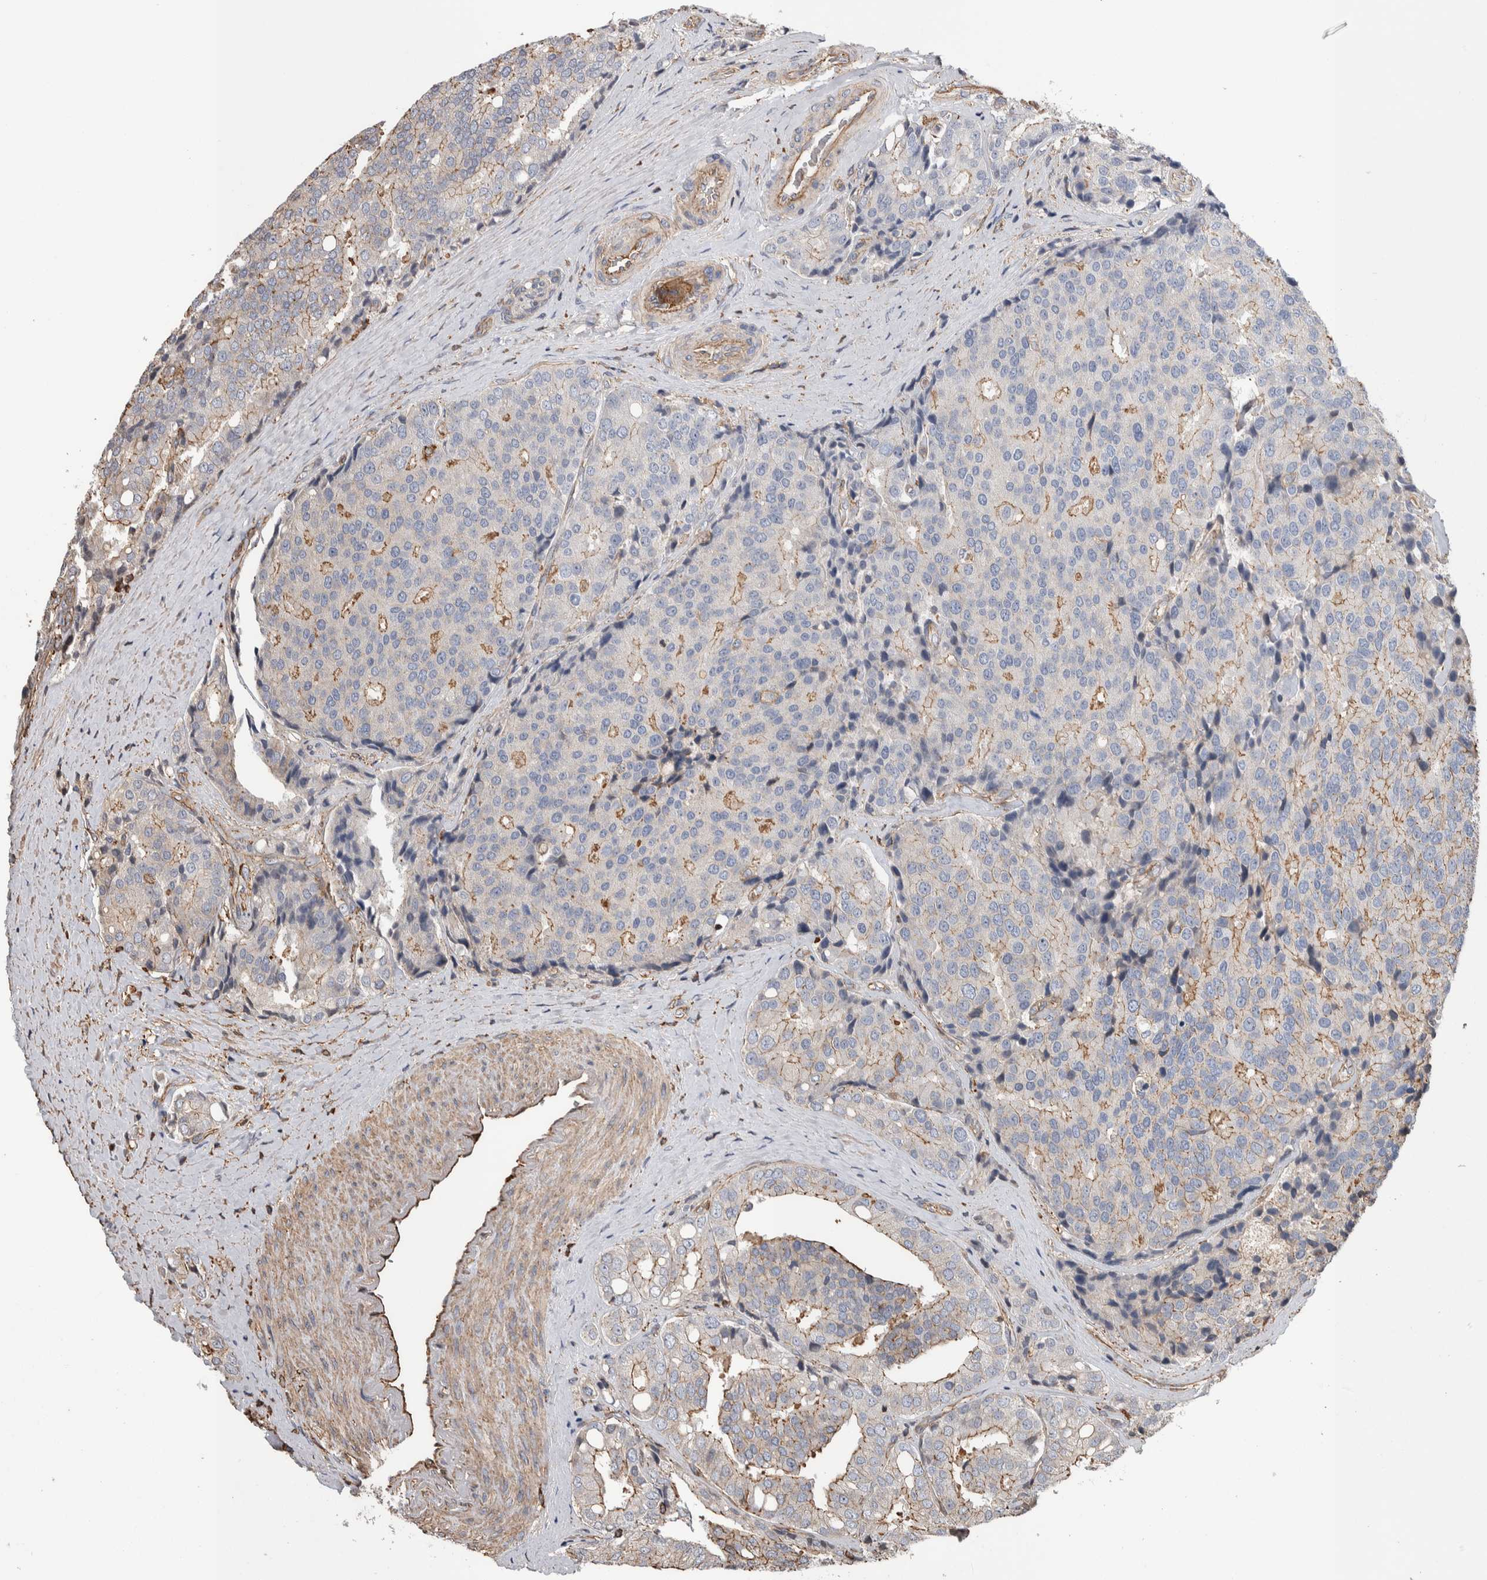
{"staining": {"intensity": "moderate", "quantity": "<25%", "location": "cytoplasmic/membranous"}, "tissue": "prostate cancer", "cell_type": "Tumor cells", "image_type": "cancer", "snomed": [{"axis": "morphology", "description": "Adenocarcinoma, High grade"}, {"axis": "topography", "description": "Prostate"}], "caption": "Immunohistochemistry (IHC) (DAB (3,3'-diaminobenzidine)) staining of prostate high-grade adenocarcinoma displays moderate cytoplasmic/membranous protein positivity in about <25% of tumor cells.", "gene": "ENPP2", "patient": {"sex": "male", "age": 50}}